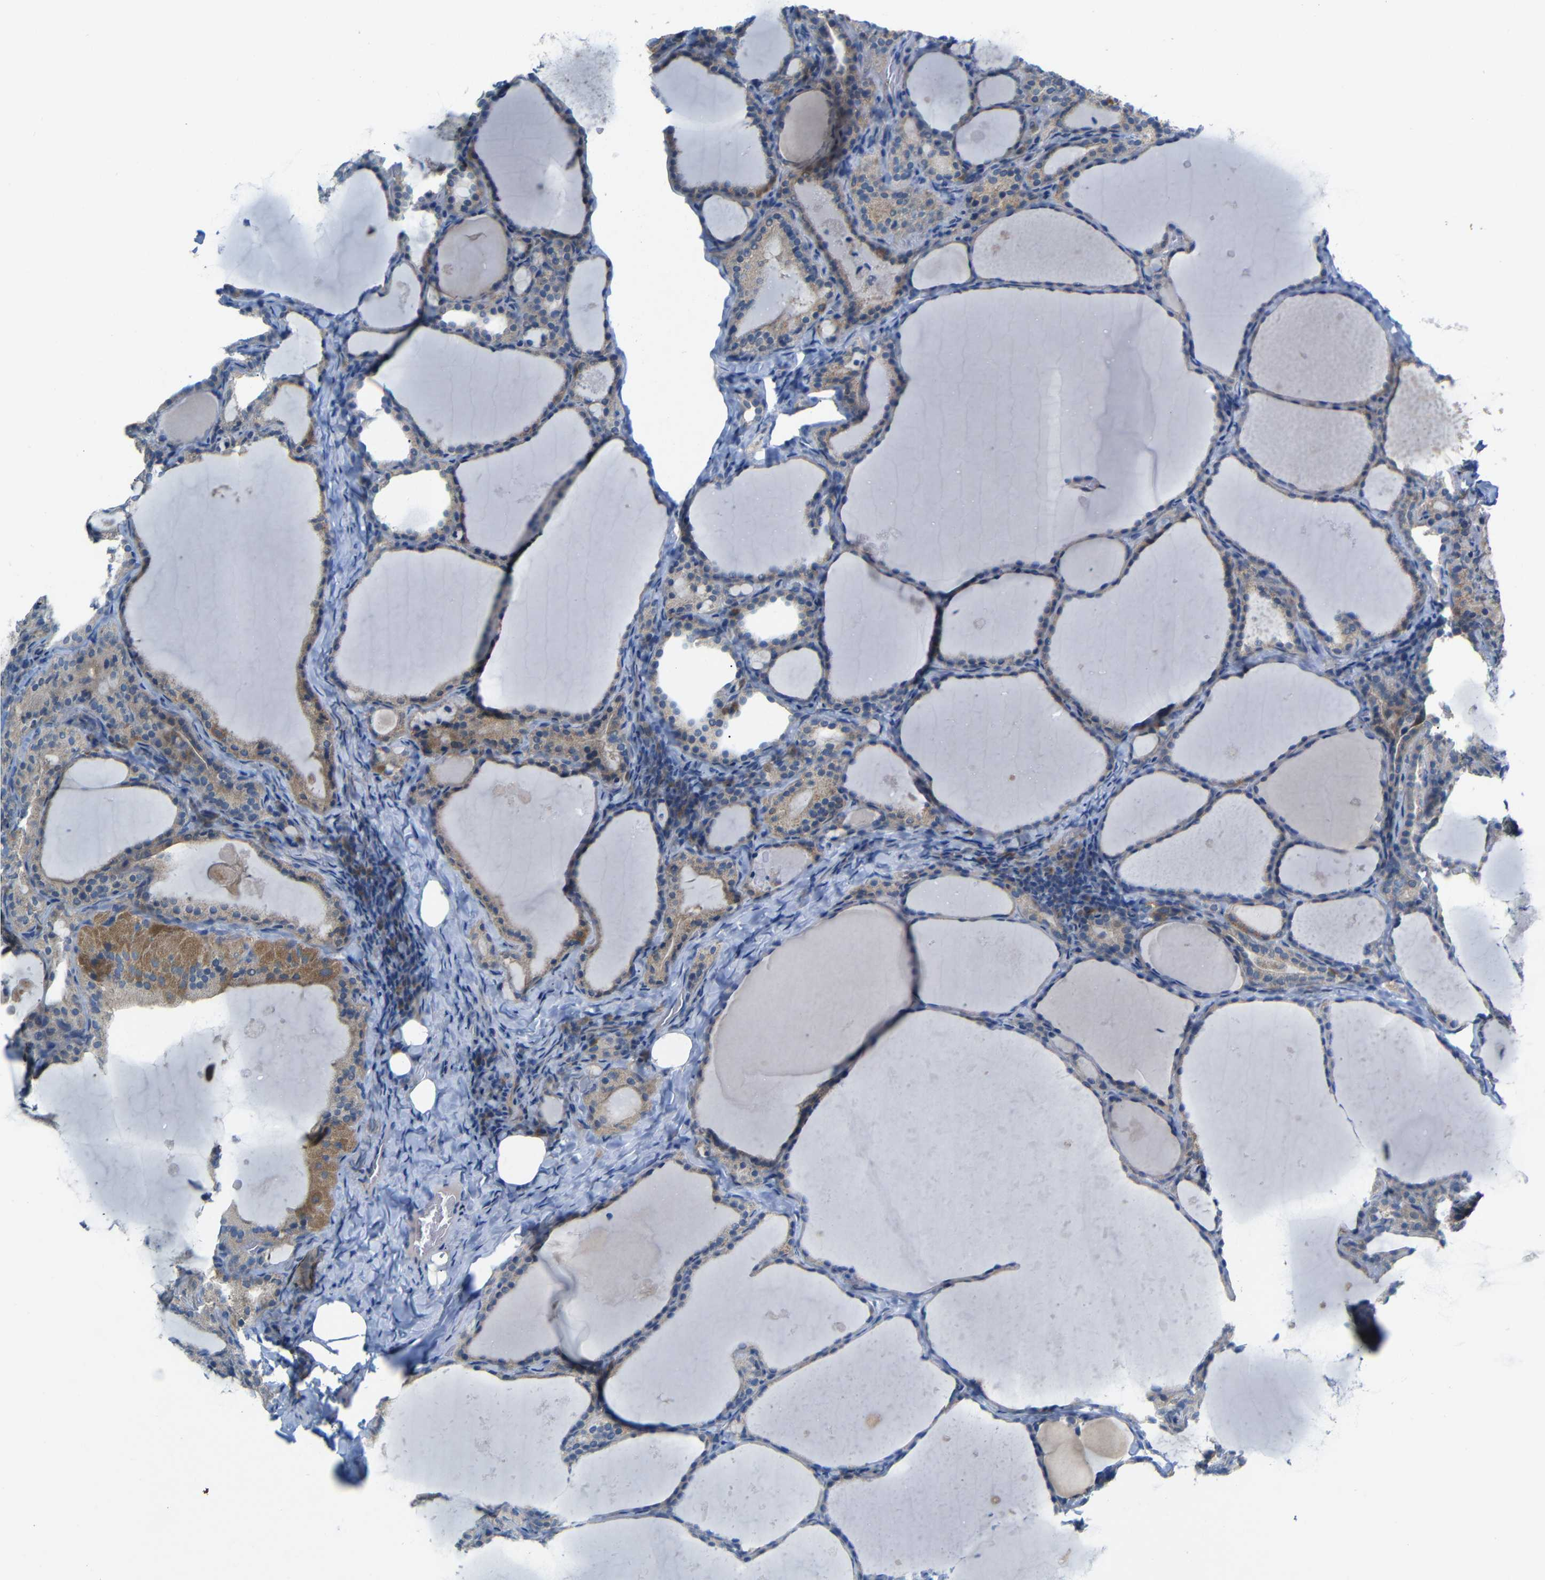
{"staining": {"intensity": "moderate", "quantity": "25%-75%", "location": "cytoplasmic/membranous"}, "tissue": "thyroid cancer", "cell_type": "Tumor cells", "image_type": "cancer", "snomed": [{"axis": "morphology", "description": "Papillary adenocarcinoma, NOS"}, {"axis": "topography", "description": "Thyroid gland"}], "caption": "About 25%-75% of tumor cells in human papillary adenocarcinoma (thyroid) demonstrate moderate cytoplasmic/membranous protein expression as visualized by brown immunohistochemical staining.", "gene": "TBC1D32", "patient": {"sex": "female", "age": 42}}